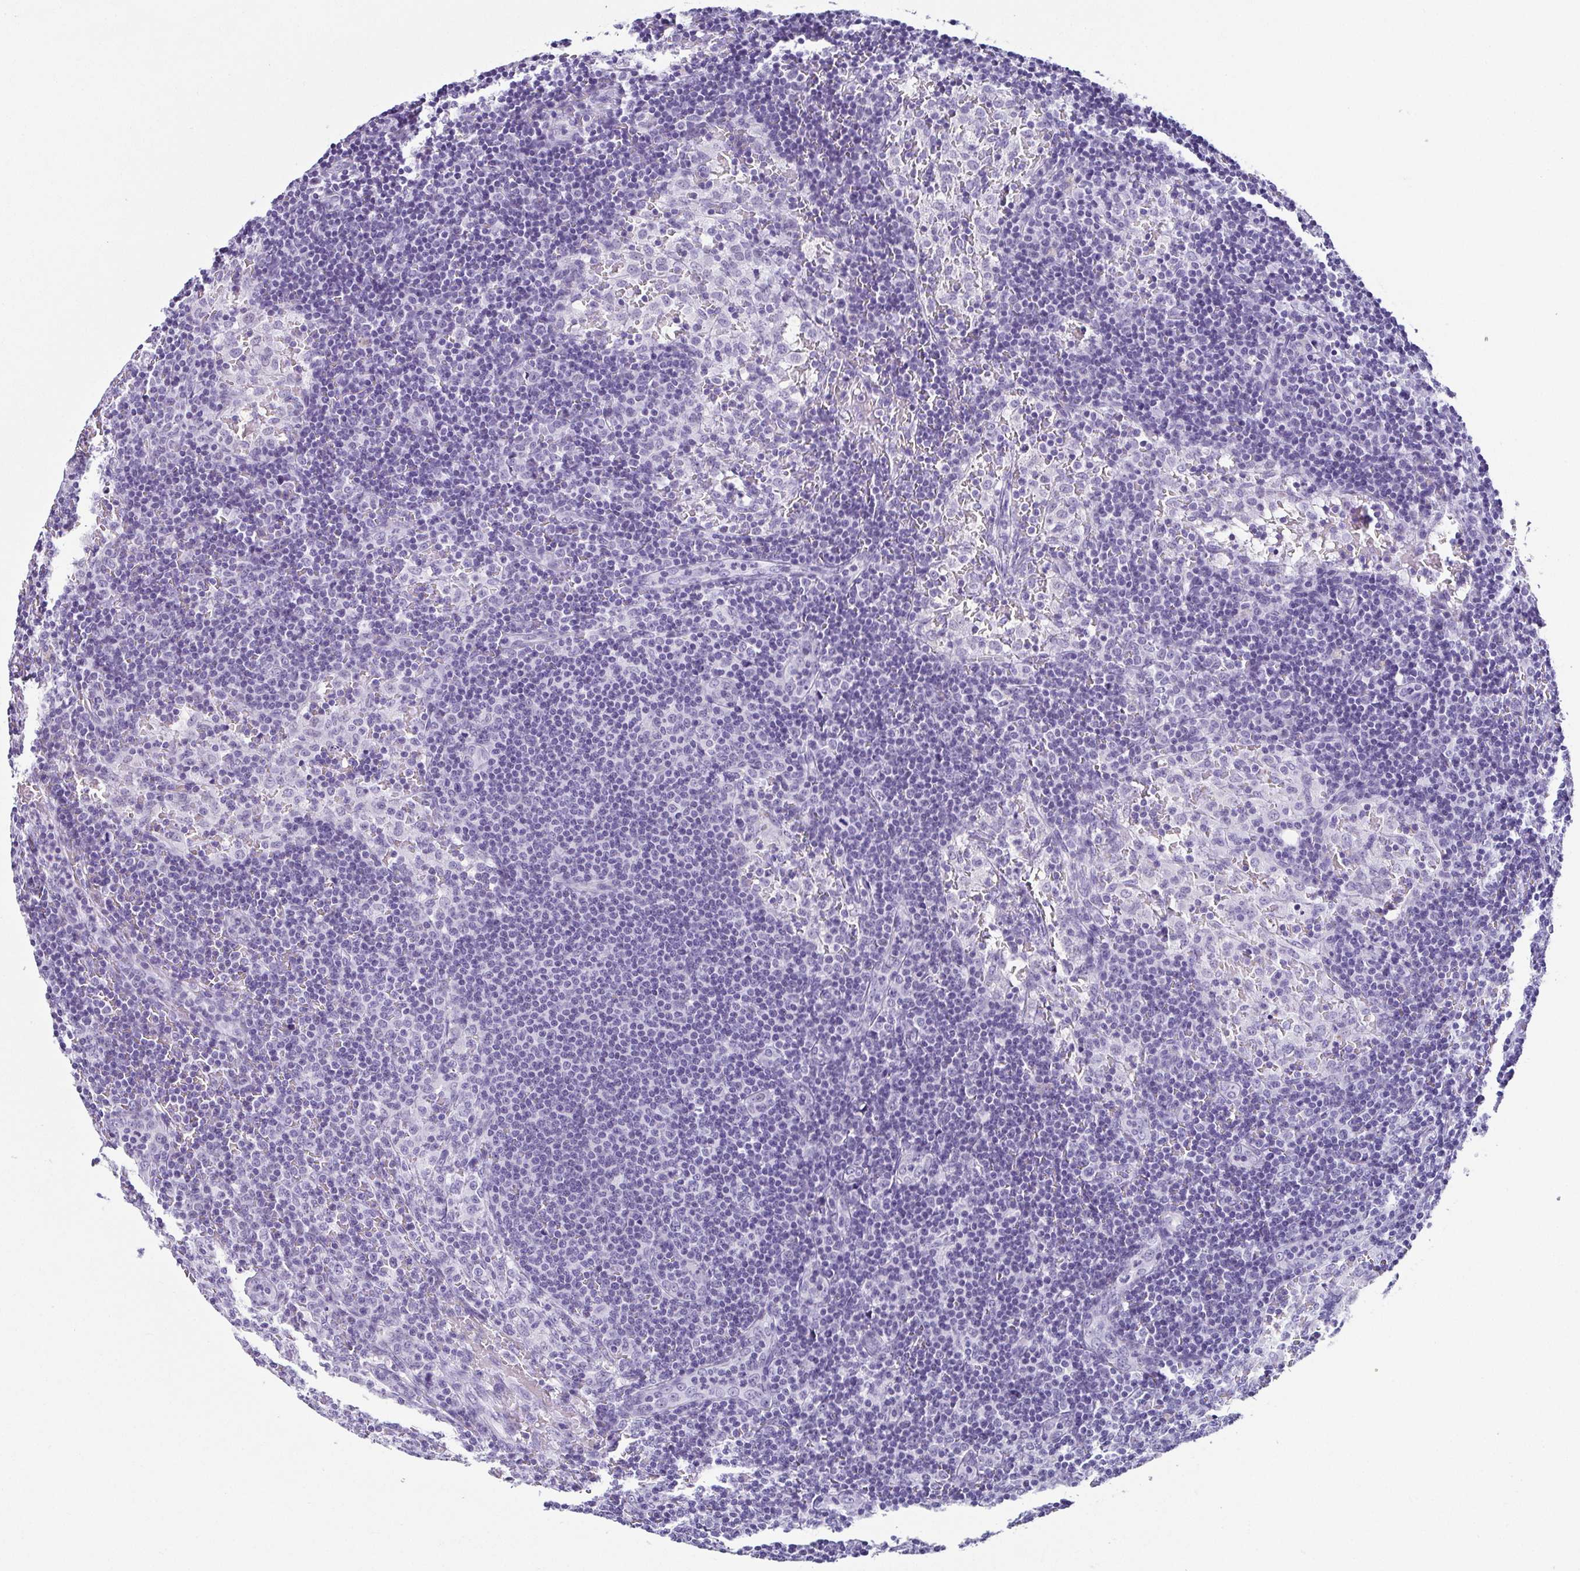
{"staining": {"intensity": "negative", "quantity": "none", "location": "none"}, "tissue": "lymph node", "cell_type": "Germinal center cells", "image_type": "normal", "snomed": [{"axis": "morphology", "description": "Normal tissue, NOS"}, {"axis": "topography", "description": "Lymph node"}], "caption": "This is an immunohistochemistry histopathology image of unremarkable lymph node. There is no staining in germinal center cells.", "gene": "ESX1", "patient": {"sex": "female", "age": 41}}